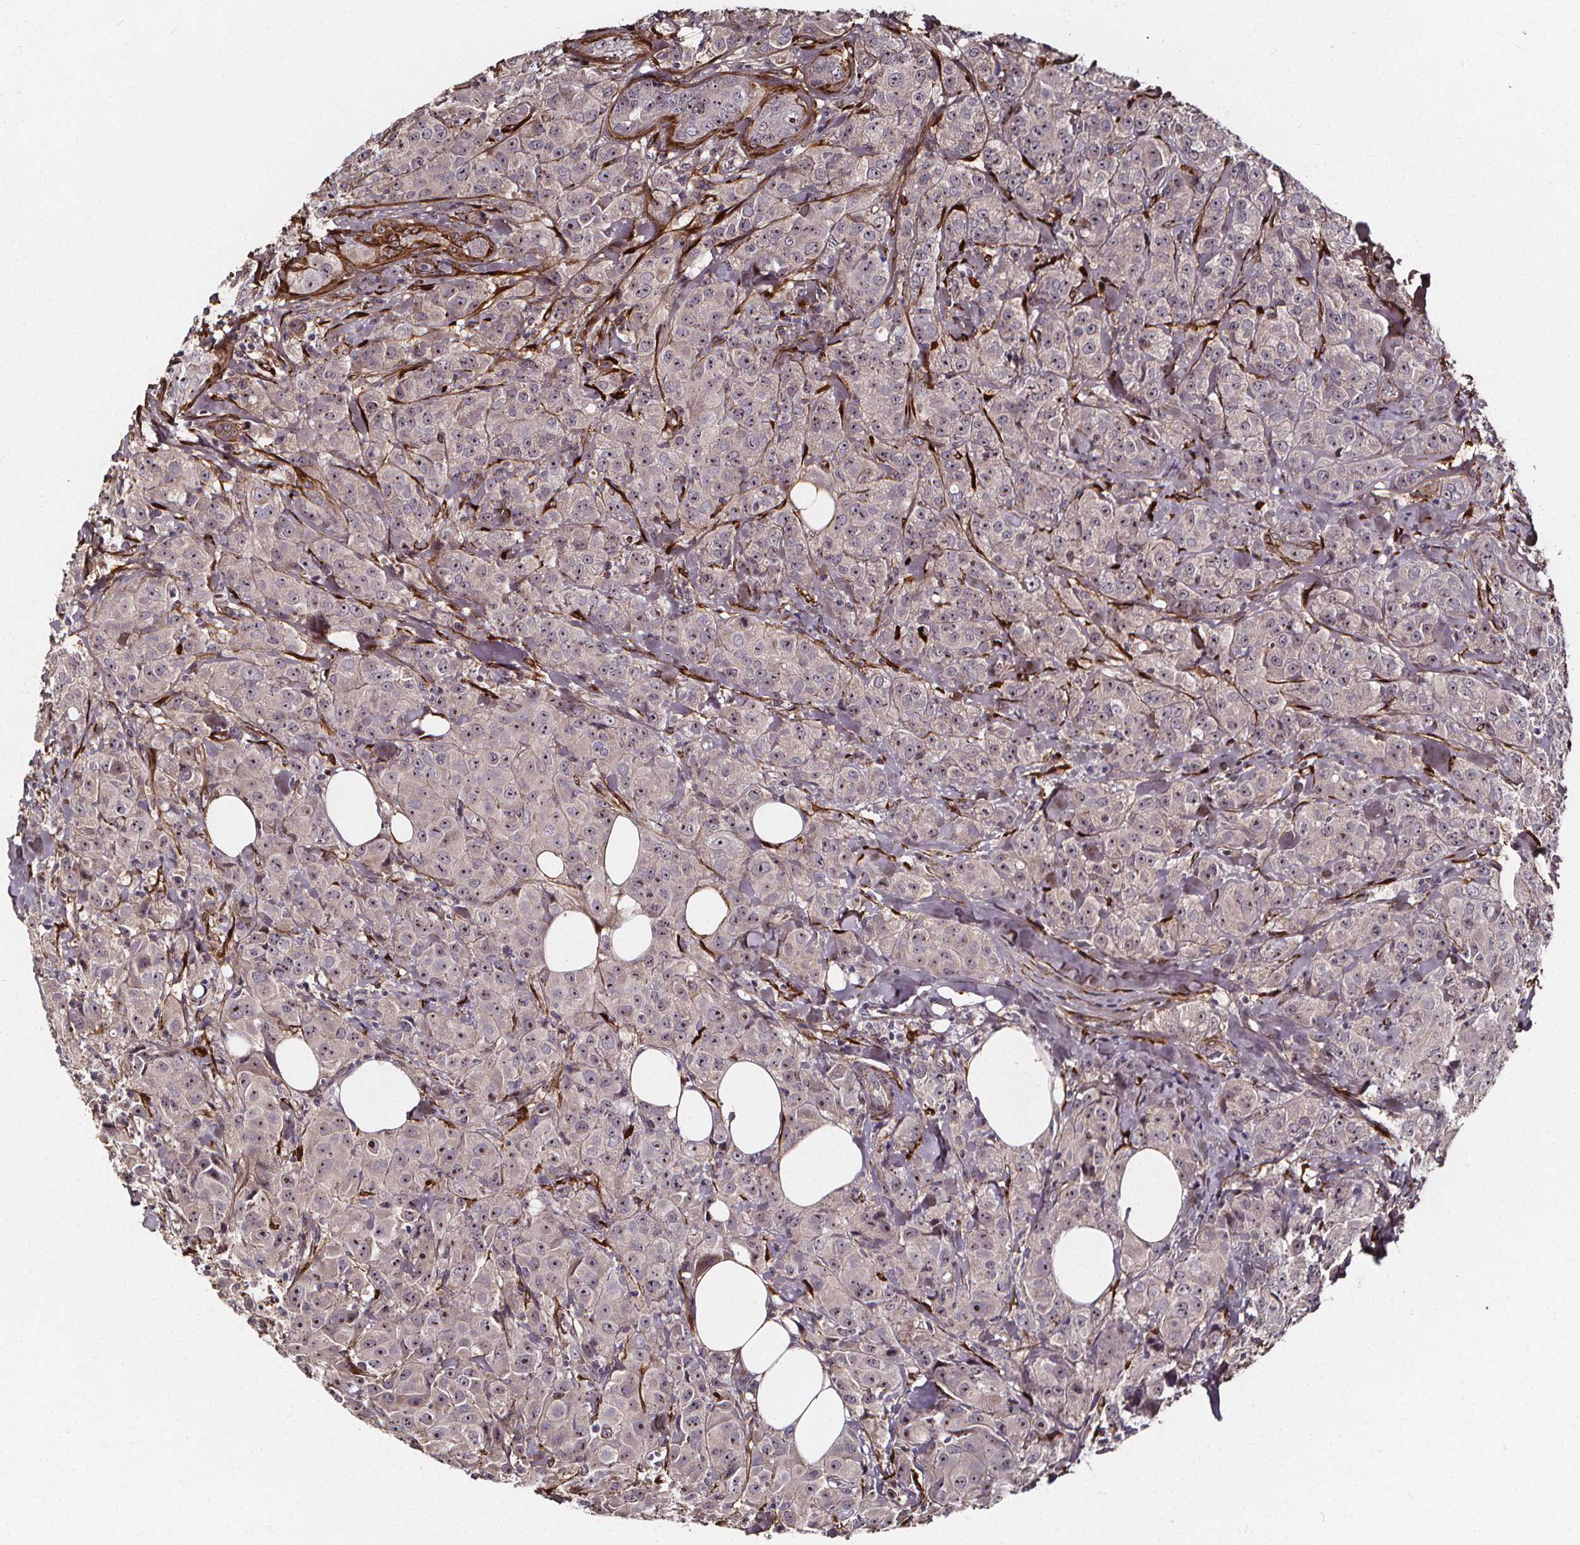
{"staining": {"intensity": "weak", "quantity": "25%-75%", "location": "nuclear"}, "tissue": "breast cancer", "cell_type": "Tumor cells", "image_type": "cancer", "snomed": [{"axis": "morphology", "description": "Duct carcinoma"}, {"axis": "topography", "description": "Breast"}], "caption": "The histopathology image displays staining of invasive ductal carcinoma (breast), revealing weak nuclear protein staining (brown color) within tumor cells.", "gene": "AEBP1", "patient": {"sex": "female", "age": 43}}